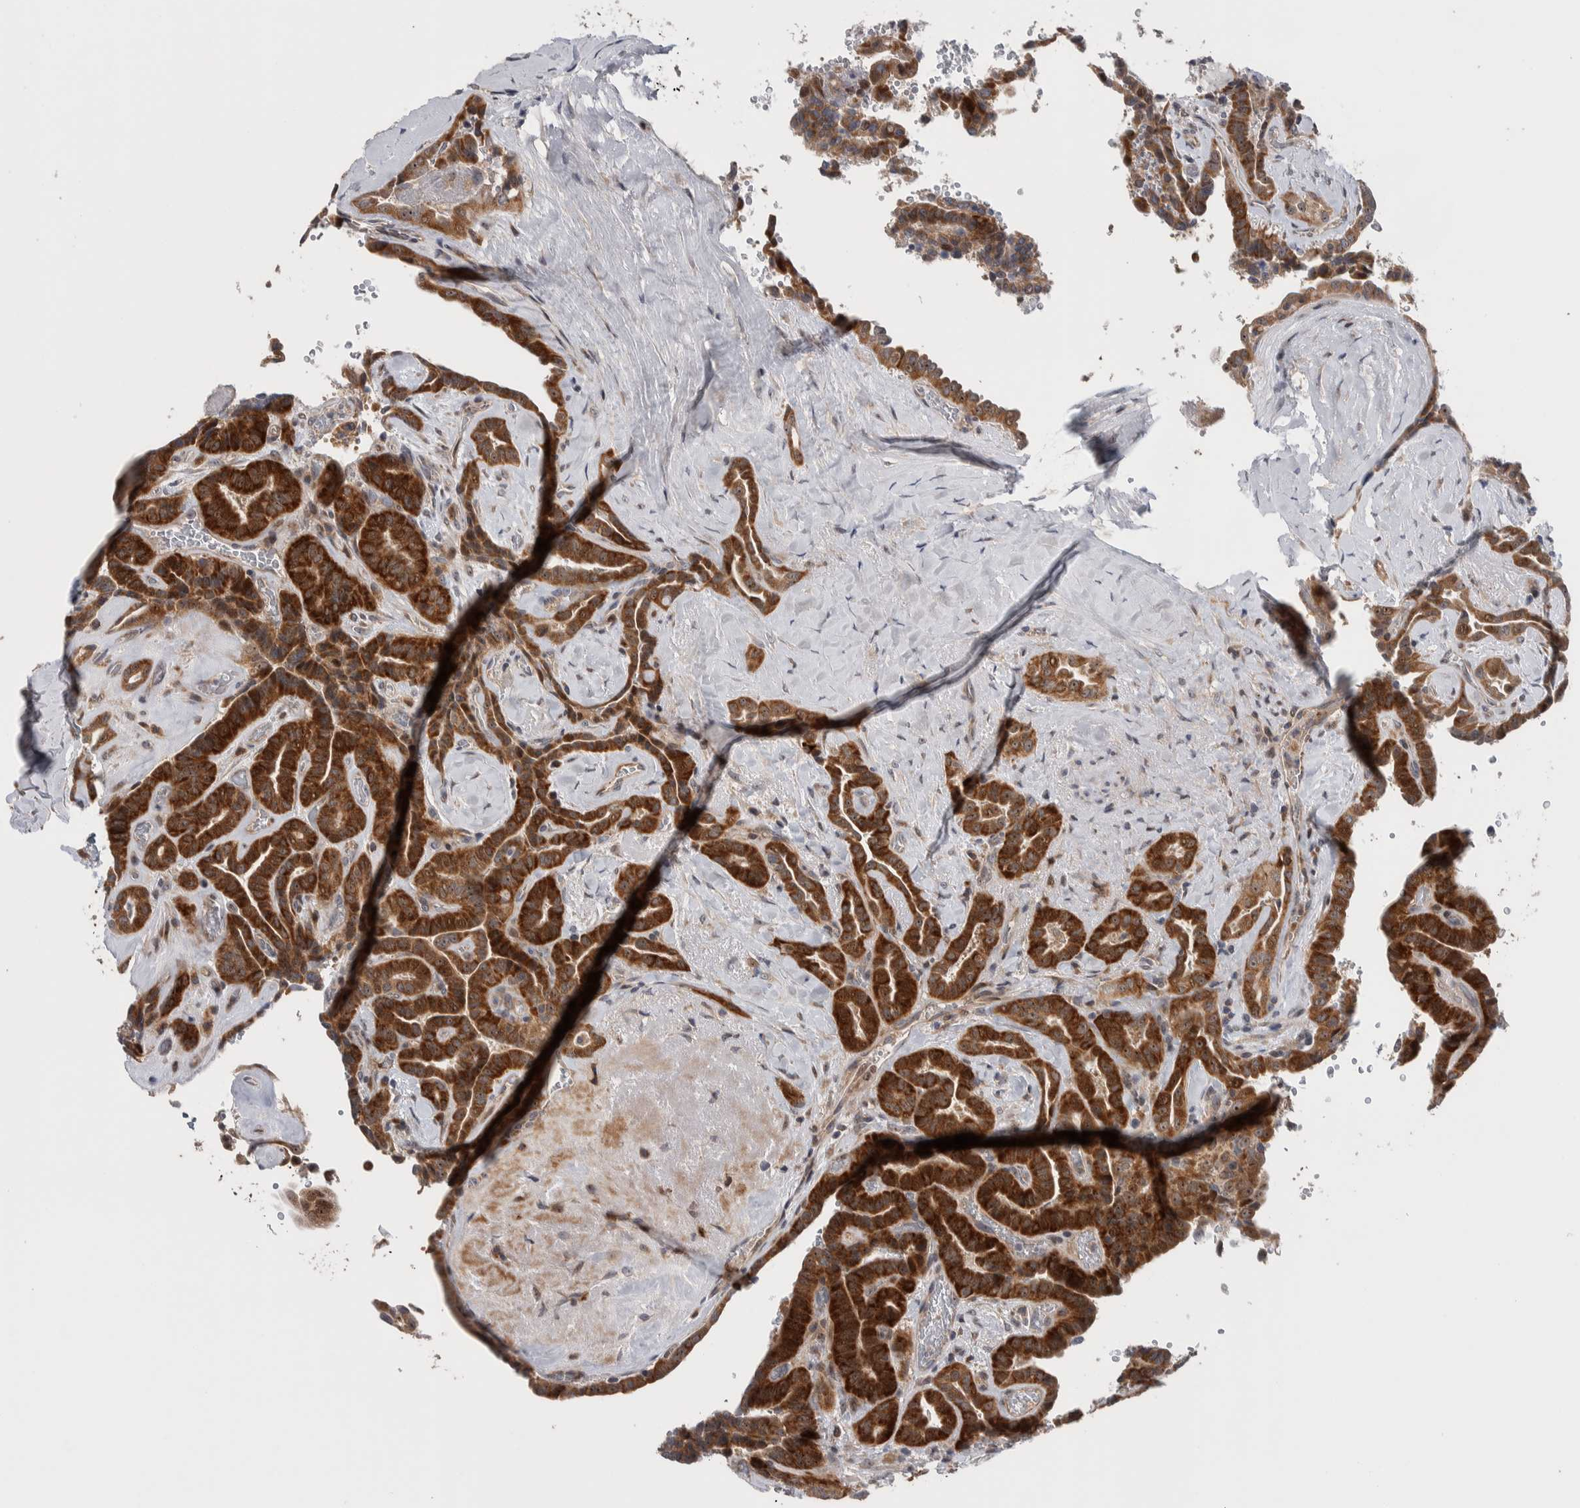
{"staining": {"intensity": "strong", "quantity": ">75%", "location": "cytoplasmic/membranous"}, "tissue": "thyroid cancer", "cell_type": "Tumor cells", "image_type": "cancer", "snomed": [{"axis": "morphology", "description": "Papillary adenocarcinoma, NOS"}, {"axis": "topography", "description": "Thyroid gland"}], "caption": "Immunohistochemistry (IHC) (DAB (3,3'-diaminobenzidine)) staining of thyroid cancer reveals strong cytoplasmic/membranous protein positivity in about >75% of tumor cells.", "gene": "PRRG4", "patient": {"sex": "male", "age": 77}}